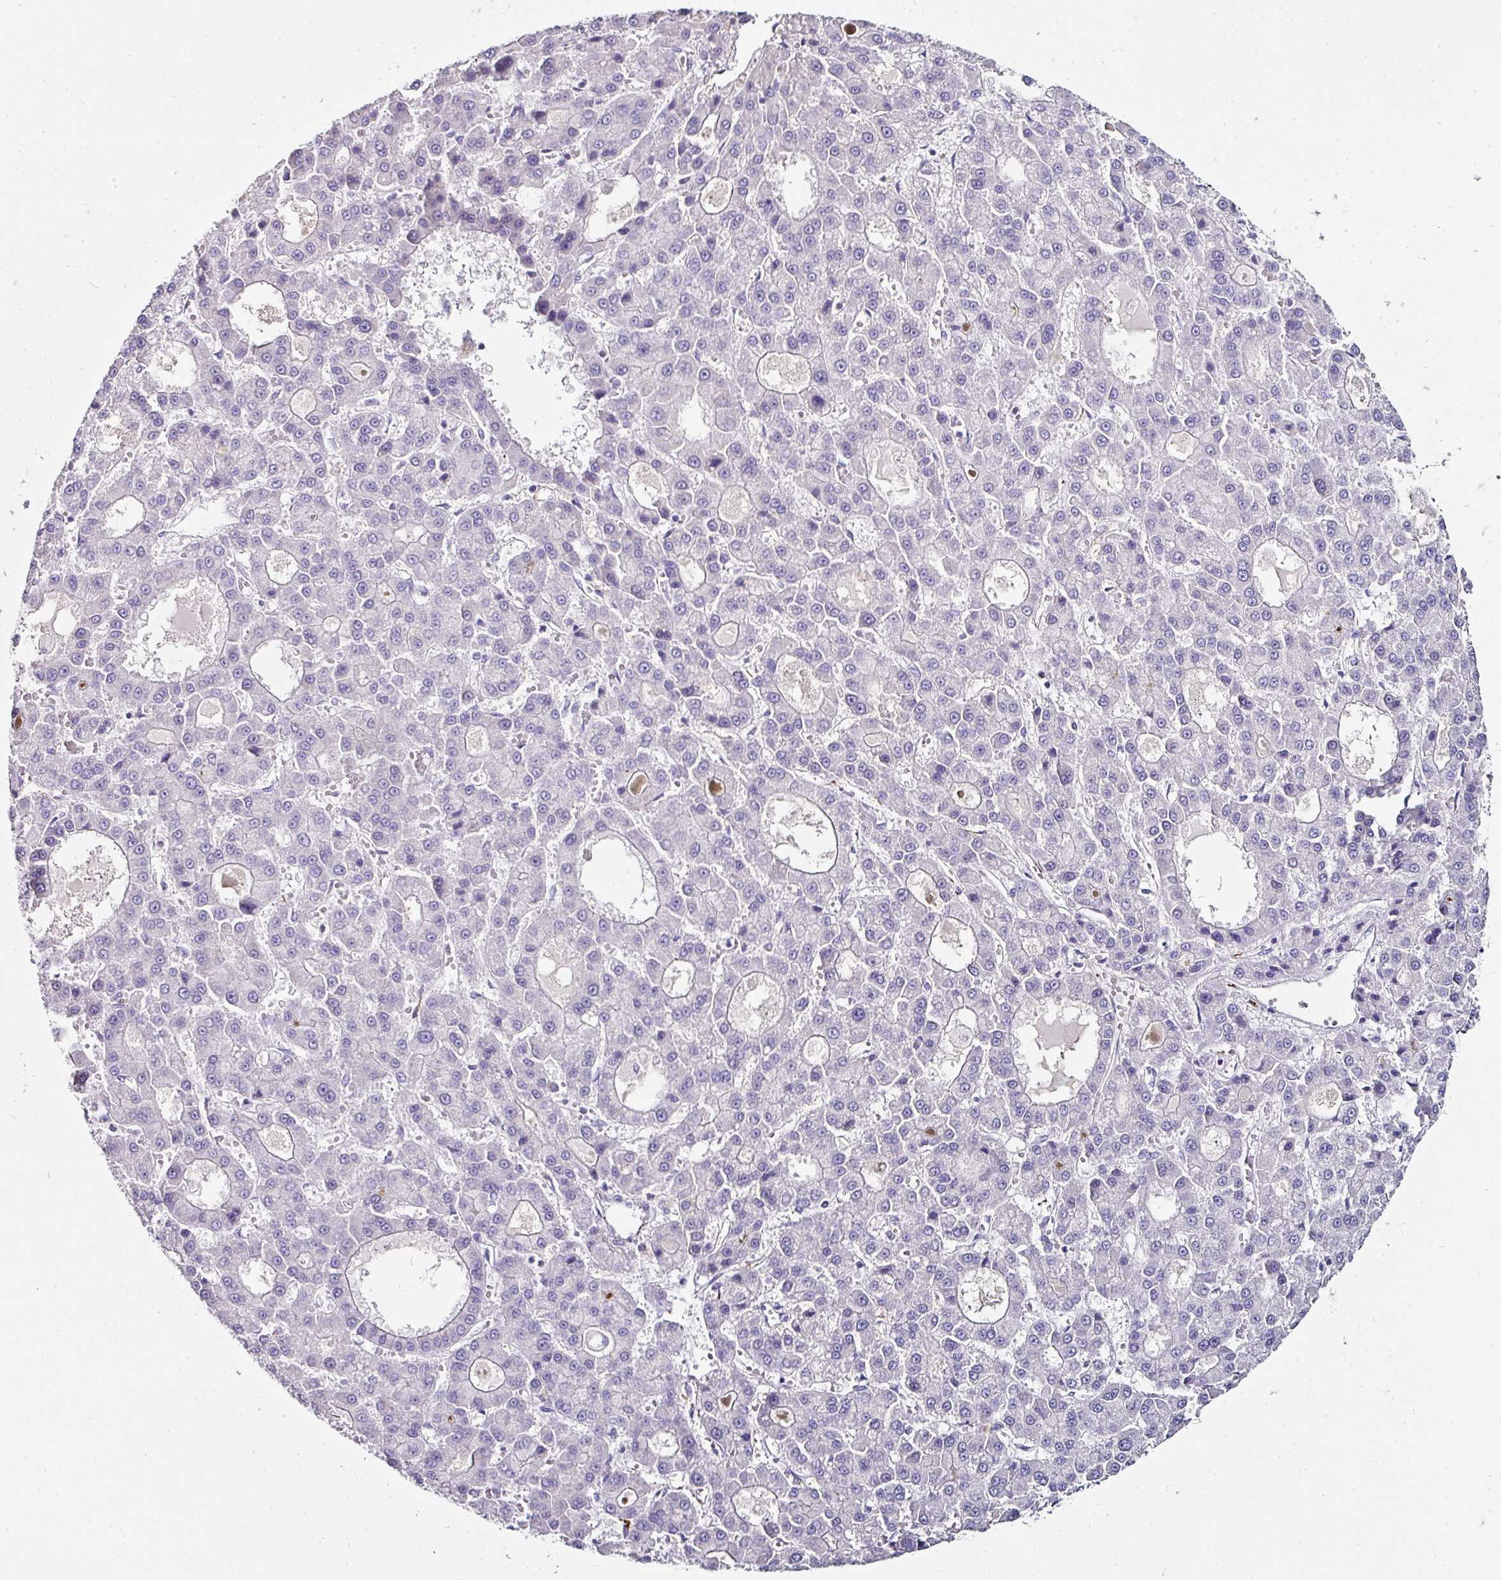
{"staining": {"intensity": "negative", "quantity": "none", "location": "none"}, "tissue": "liver cancer", "cell_type": "Tumor cells", "image_type": "cancer", "snomed": [{"axis": "morphology", "description": "Carcinoma, Hepatocellular, NOS"}, {"axis": "topography", "description": "Liver"}], "caption": "A photomicrograph of liver cancer stained for a protein shows no brown staining in tumor cells.", "gene": "TMPRSS9", "patient": {"sex": "male", "age": 70}}